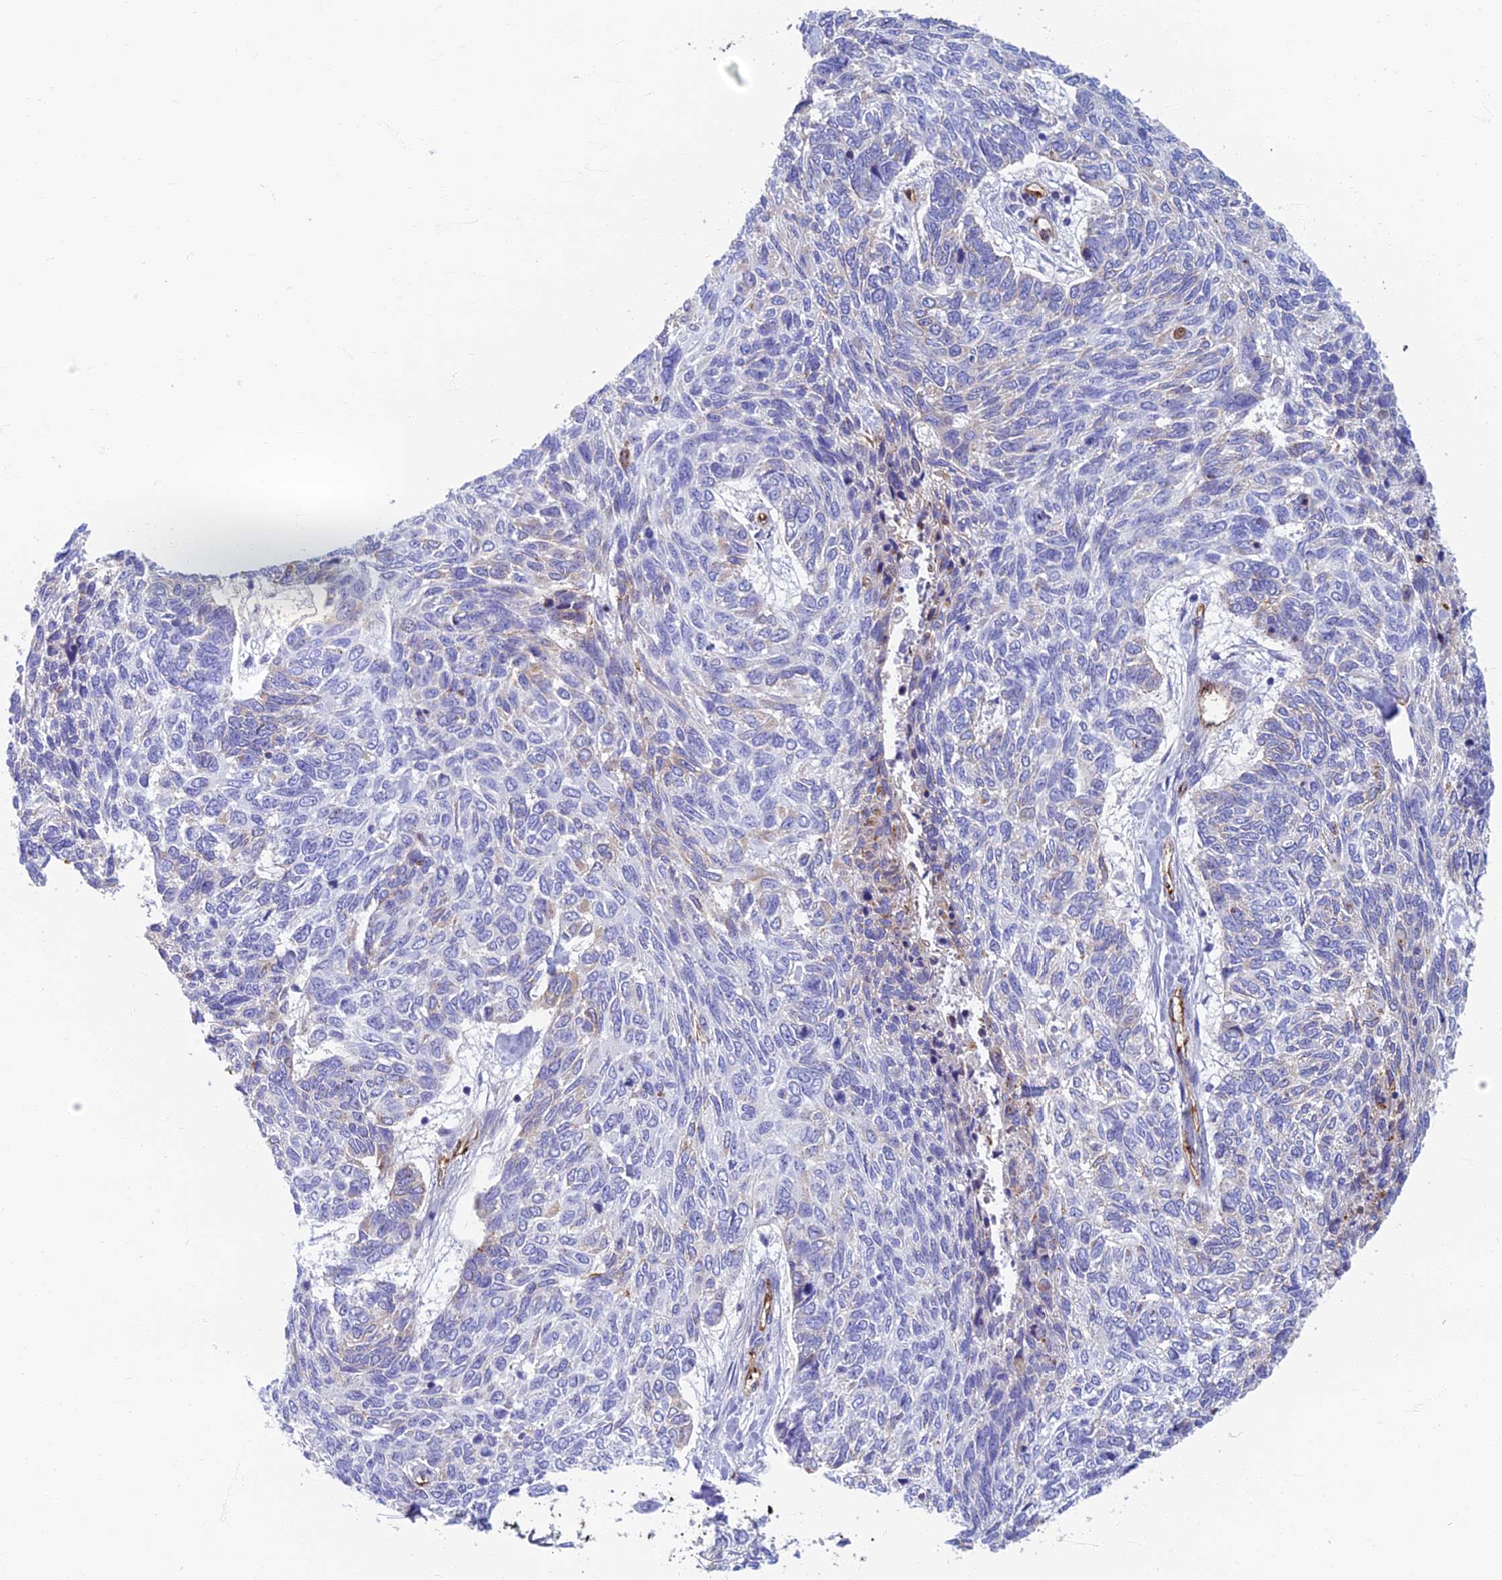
{"staining": {"intensity": "negative", "quantity": "none", "location": "none"}, "tissue": "skin cancer", "cell_type": "Tumor cells", "image_type": "cancer", "snomed": [{"axis": "morphology", "description": "Basal cell carcinoma"}, {"axis": "topography", "description": "Skin"}], "caption": "The photomicrograph shows no staining of tumor cells in basal cell carcinoma (skin).", "gene": "ETFRF1", "patient": {"sex": "female", "age": 65}}